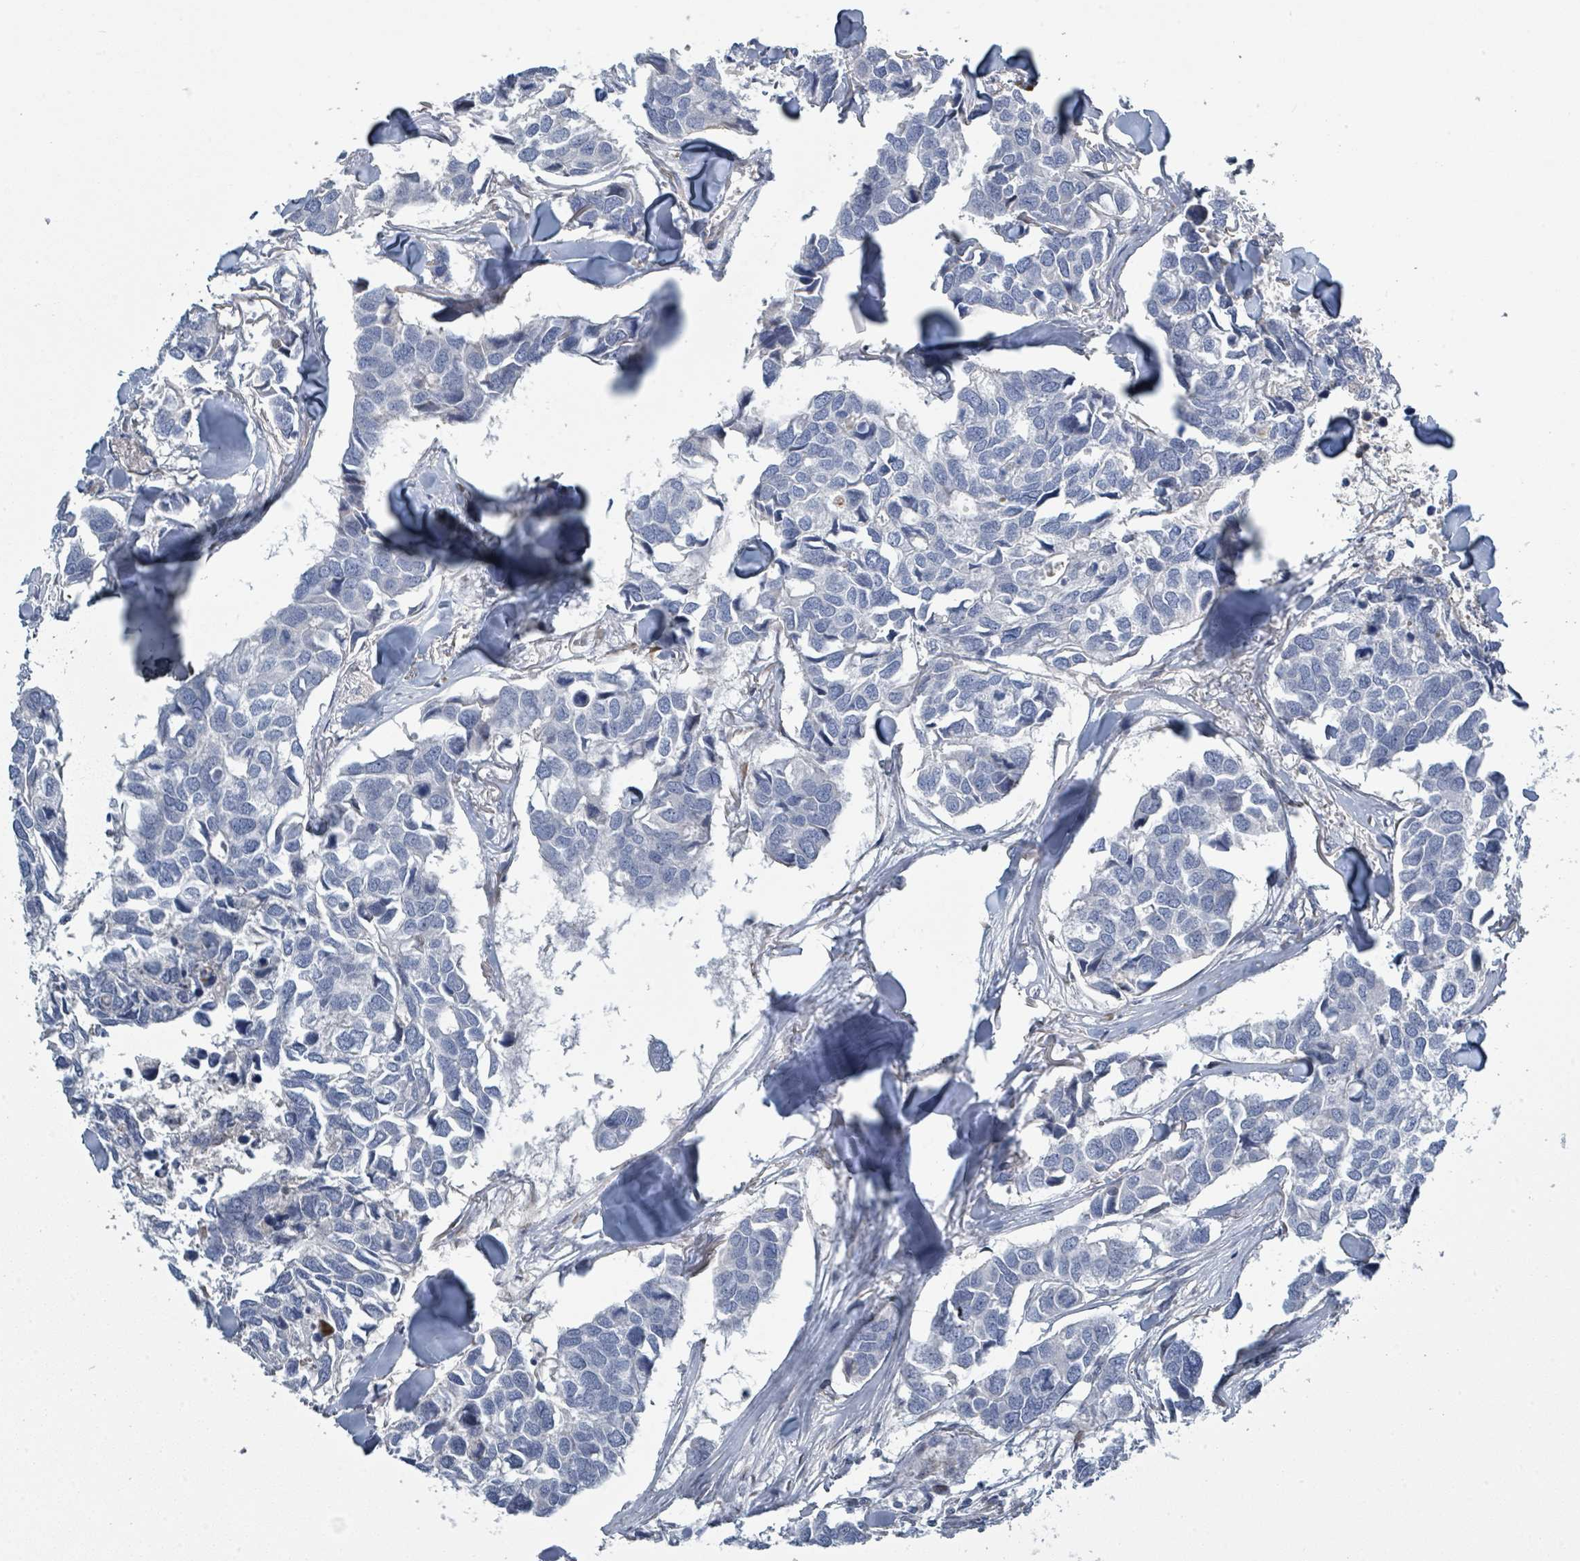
{"staining": {"intensity": "negative", "quantity": "none", "location": "none"}, "tissue": "breast cancer", "cell_type": "Tumor cells", "image_type": "cancer", "snomed": [{"axis": "morphology", "description": "Duct carcinoma"}, {"axis": "topography", "description": "Breast"}], "caption": "Tumor cells are negative for protein expression in human breast cancer (invasive ductal carcinoma).", "gene": "RAB33B", "patient": {"sex": "female", "age": 83}}